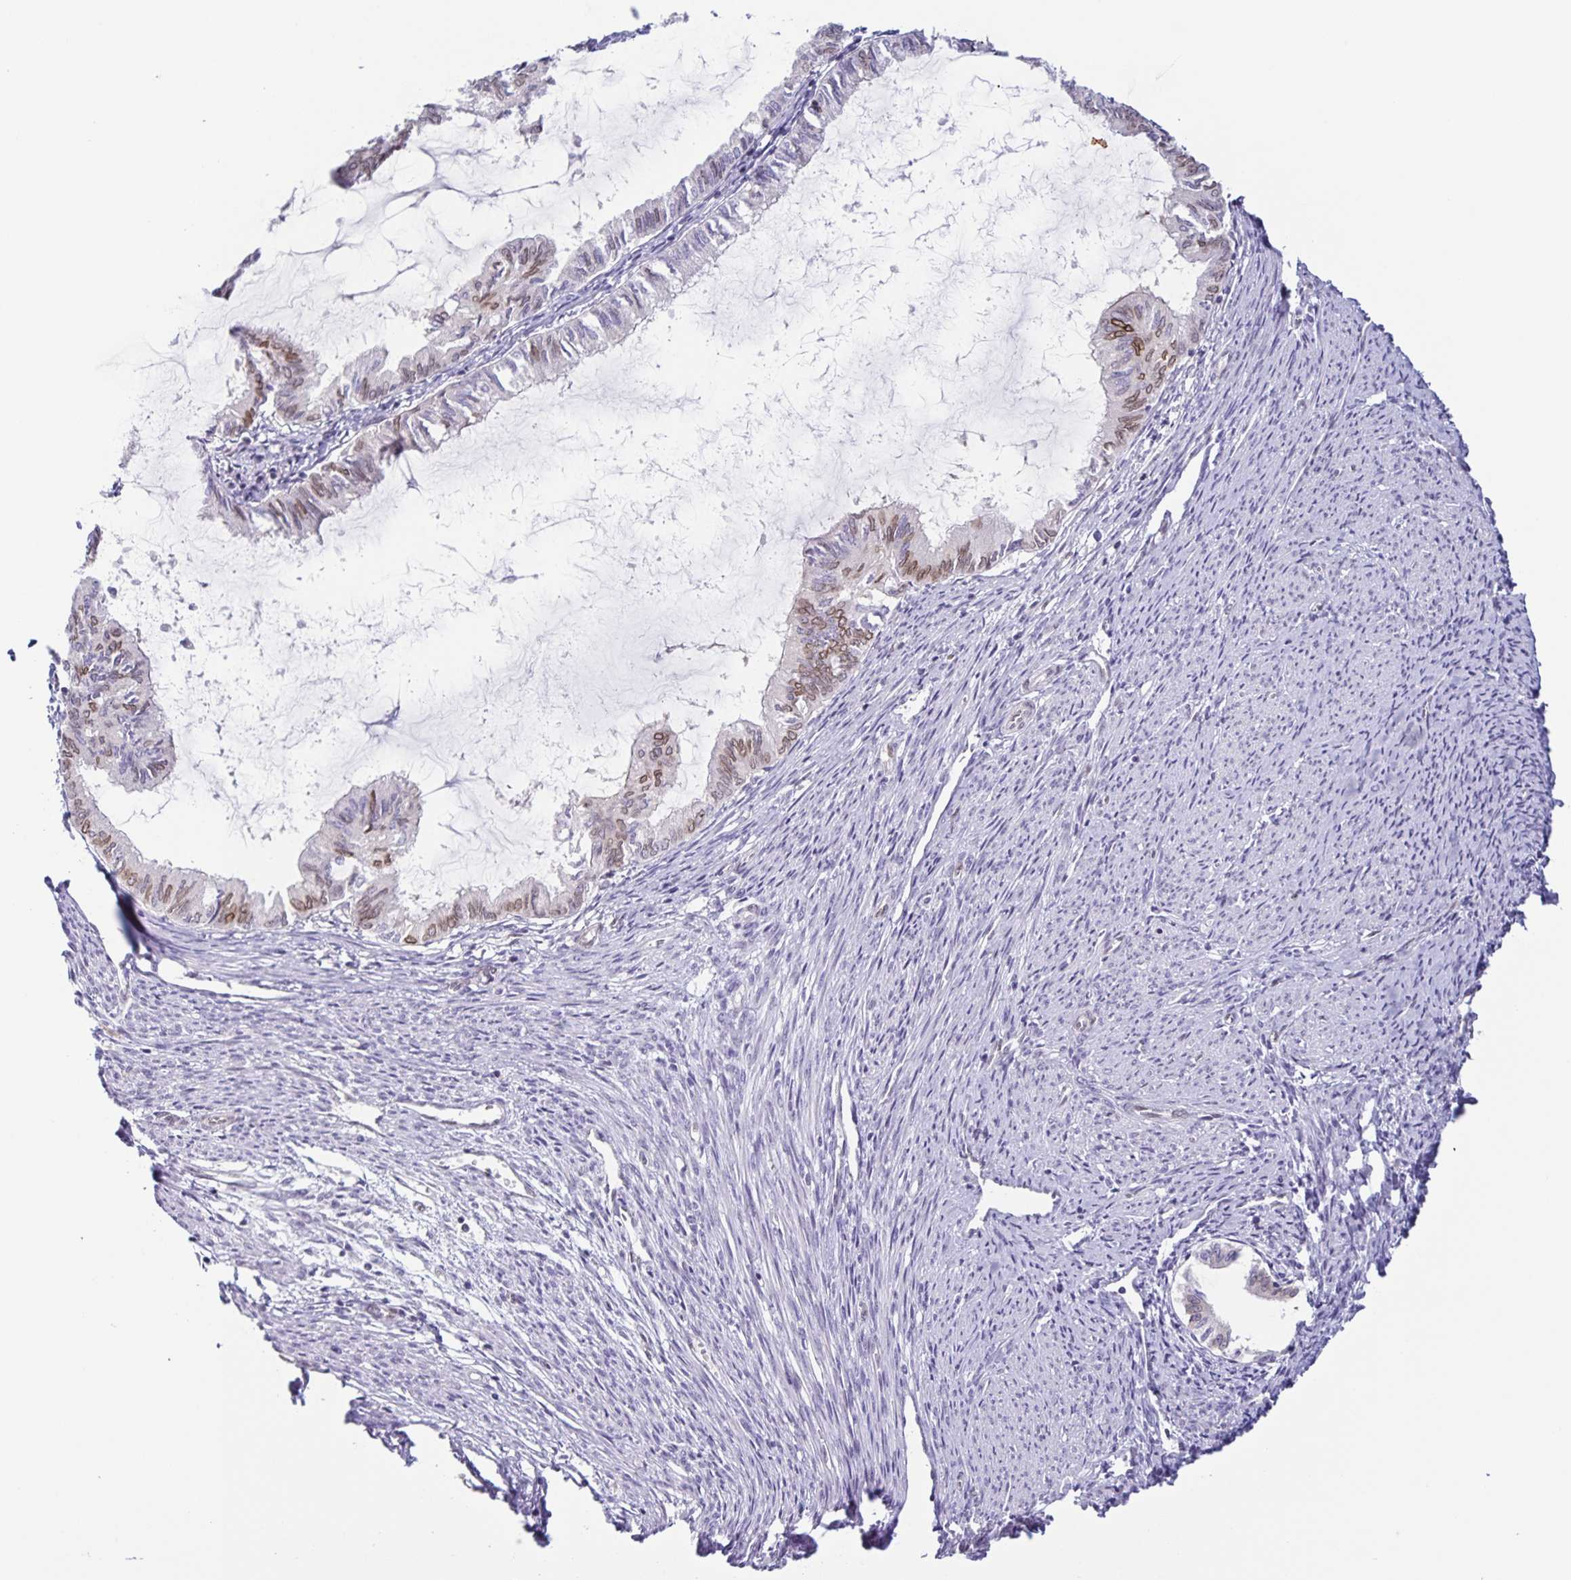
{"staining": {"intensity": "moderate", "quantity": "25%-75%", "location": "cytoplasmic/membranous,nuclear"}, "tissue": "endometrial cancer", "cell_type": "Tumor cells", "image_type": "cancer", "snomed": [{"axis": "morphology", "description": "Adenocarcinoma, NOS"}, {"axis": "topography", "description": "Endometrium"}], "caption": "Human endometrial cancer (adenocarcinoma) stained with a brown dye demonstrates moderate cytoplasmic/membranous and nuclear positive expression in about 25%-75% of tumor cells.", "gene": "SYNE2", "patient": {"sex": "female", "age": 86}}